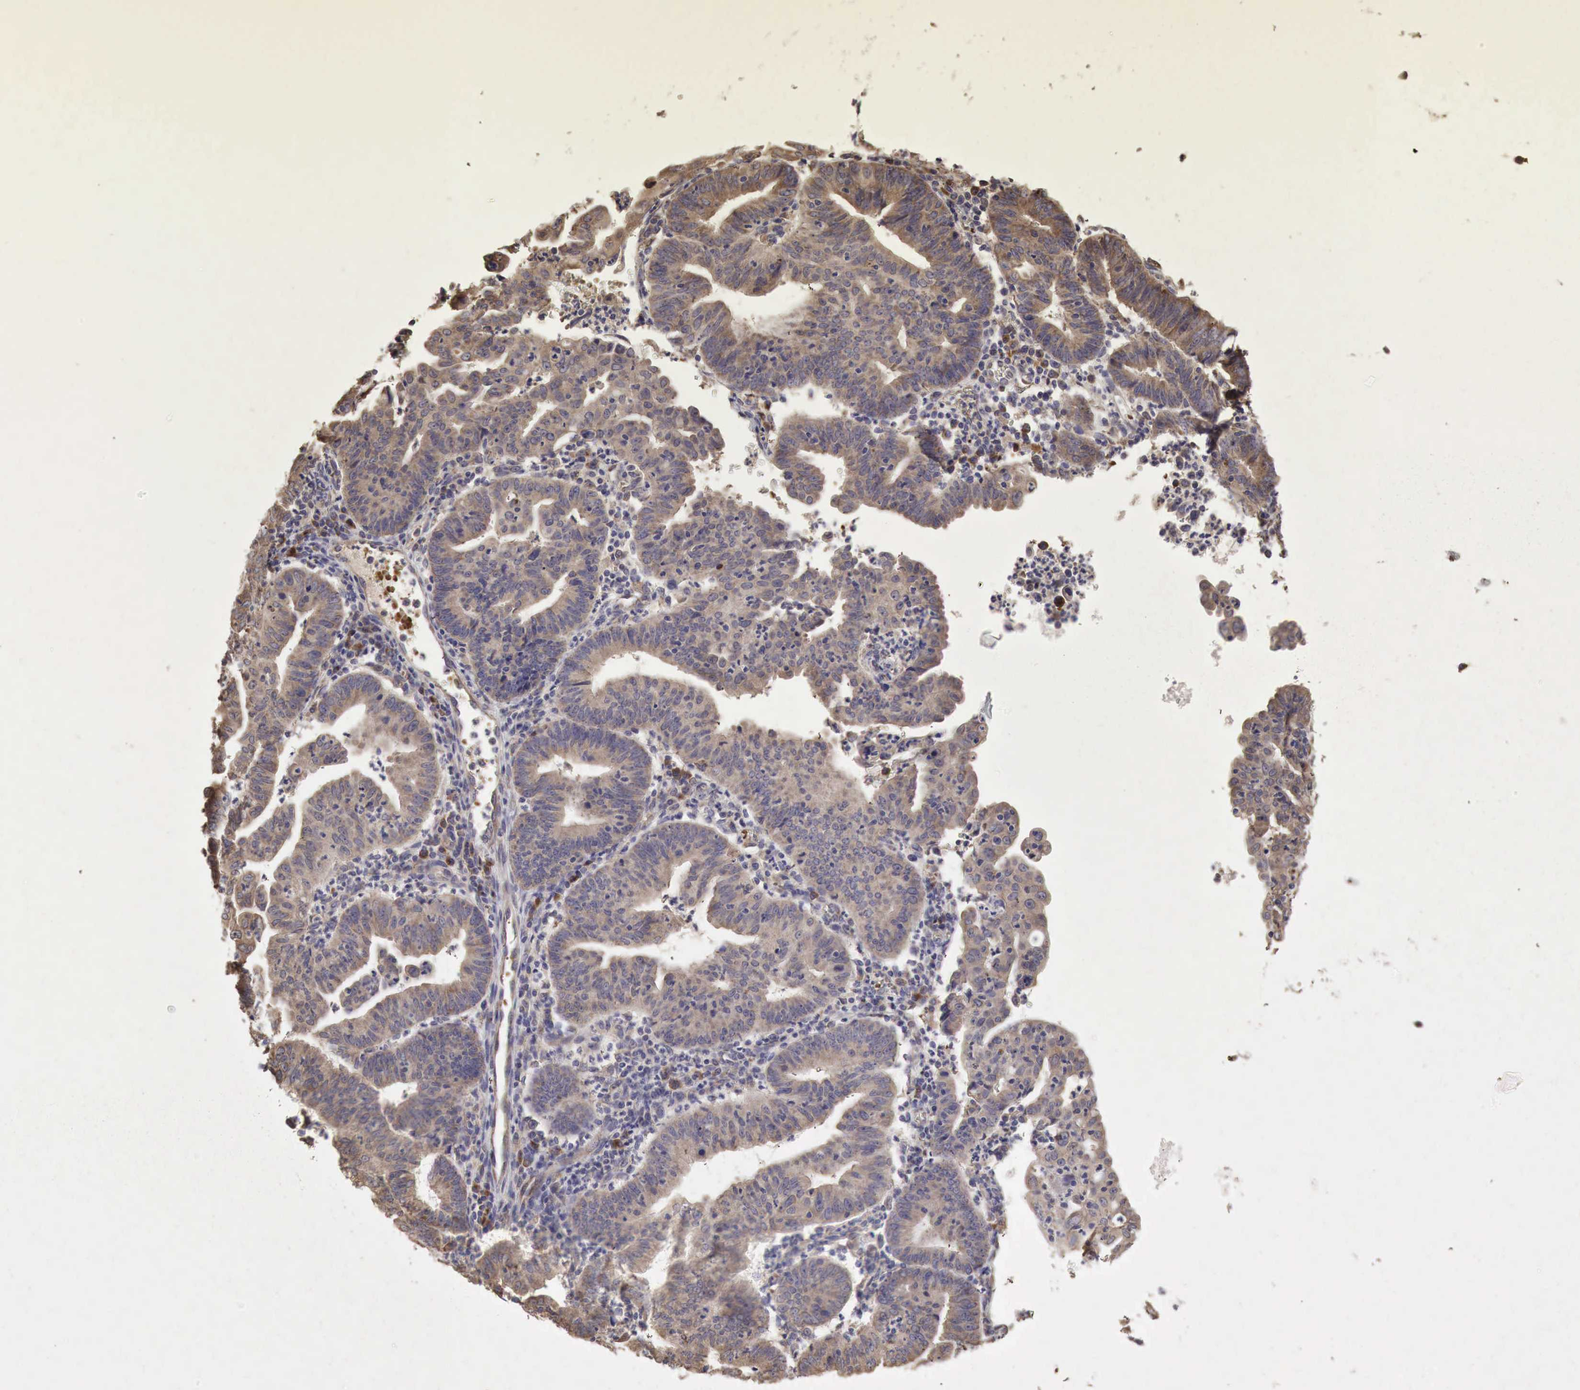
{"staining": {"intensity": "weak", "quantity": ">75%", "location": "cytoplasmic/membranous"}, "tissue": "endometrial cancer", "cell_type": "Tumor cells", "image_type": "cancer", "snomed": [{"axis": "morphology", "description": "Adenocarcinoma, NOS"}, {"axis": "topography", "description": "Endometrium"}], "caption": "The immunohistochemical stain labels weak cytoplasmic/membranous staining in tumor cells of endometrial cancer (adenocarcinoma) tissue.", "gene": "PABPC5", "patient": {"sex": "female", "age": 60}}